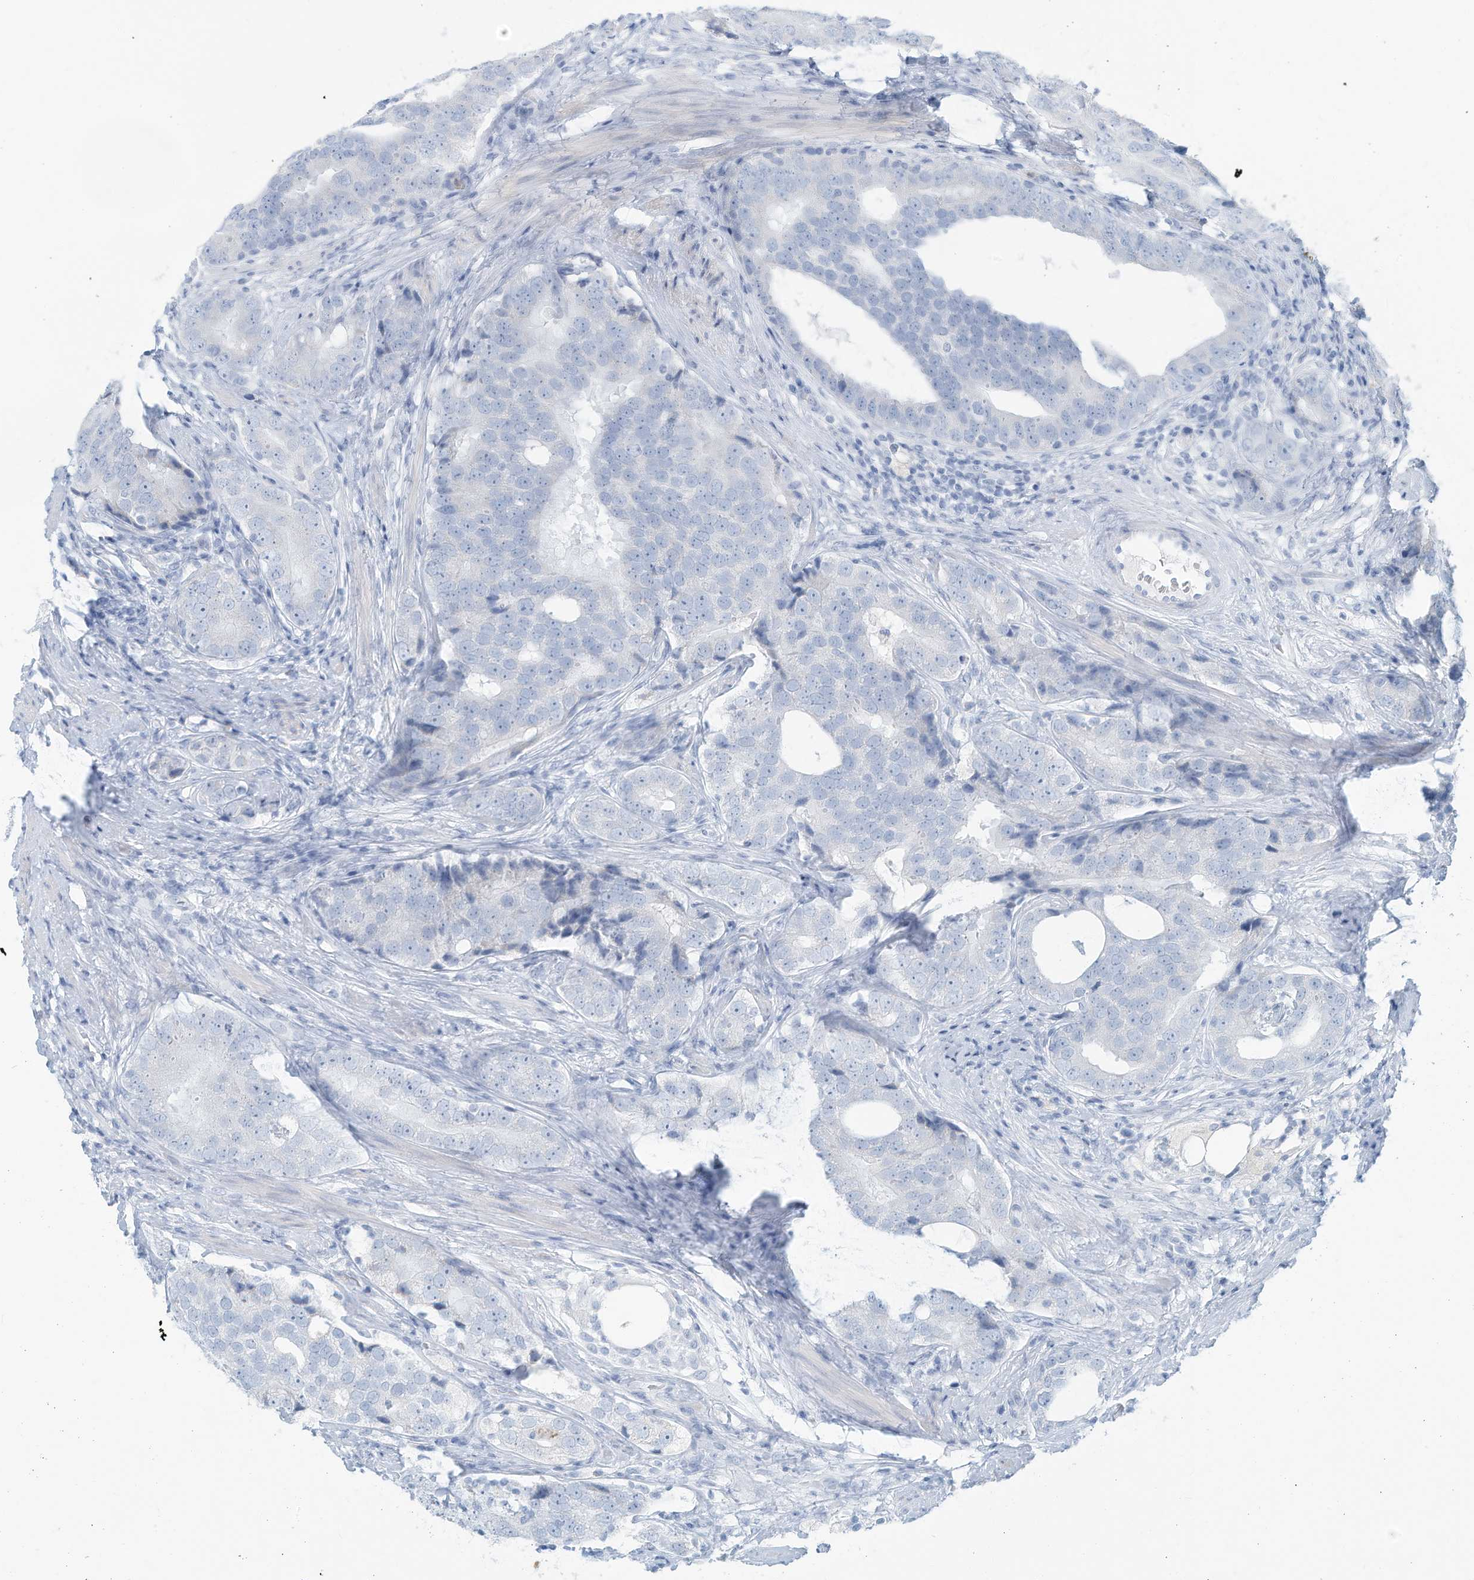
{"staining": {"intensity": "negative", "quantity": "none", "location": "none"}, "tissue": "prostate cancer", "cell_type": "Tumor cells", "image_type": "cancer", "snomed": [{"axis": "morphology", "description": "Adenocarcinoma, High grade"}, {"axis": "topography", "description": "Prostate"}], "caption": "A histopathology image of prostate cancer stained for a protein reveals no brown staining in tumor cells. (DAB (3,3'-diaminobenzidine) immunohistochemistry (IHC), high magnification).", "gene": "ERI2", "patient": {"sex": "male", "age": 56}}